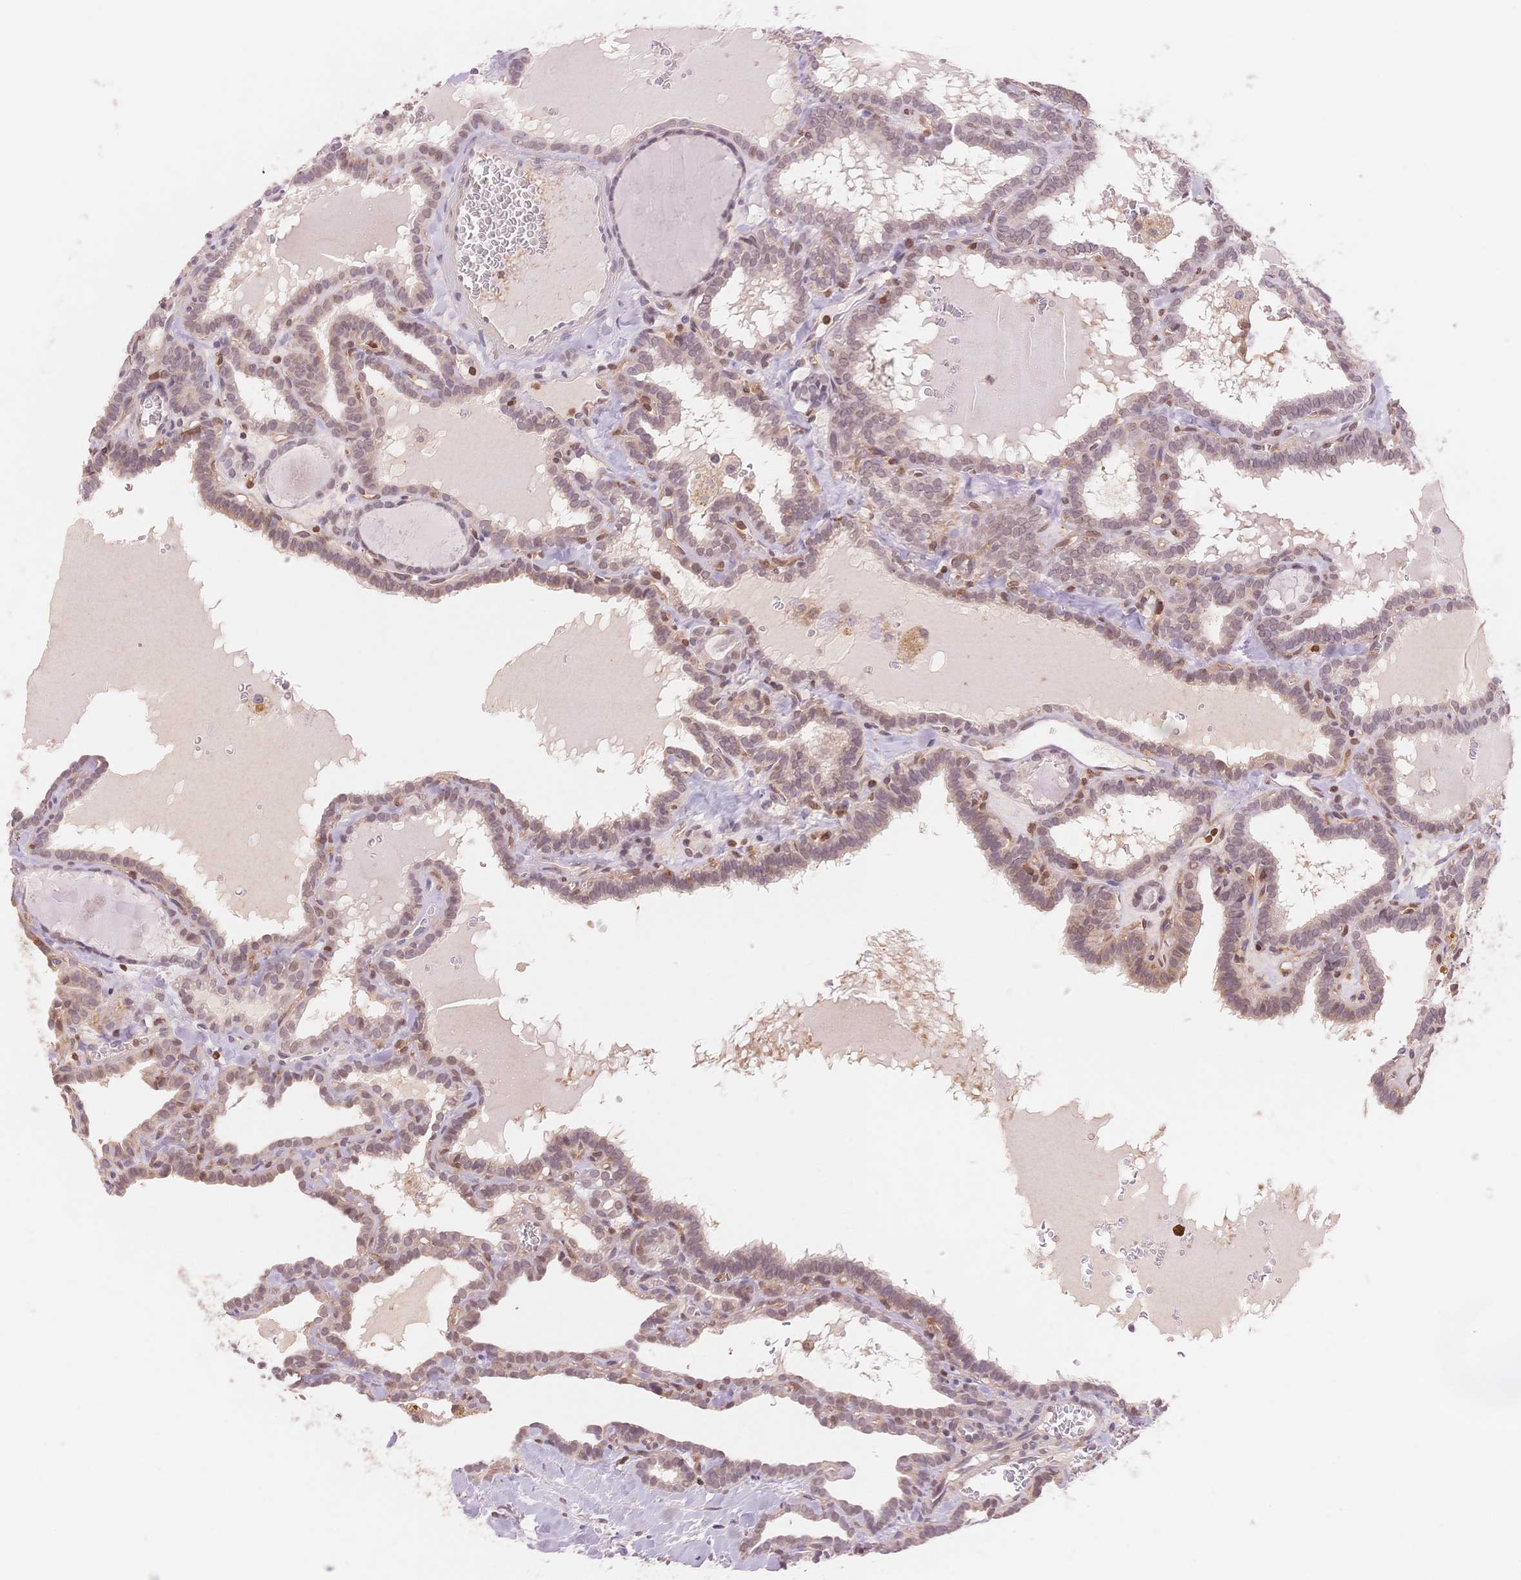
{"staining": {"intensity": "weak", "quantity": "25%-75%", "location": "cytoplasmic/membranous"}, "tissue": "thyroid cancer", "cell_type": "Tumor cells", "image_type": "cancer", "snomed": [{"axis": "morphology", "description": "Papillary adenocarcinoma, NOS"}, {"axis": "topography", "description": "Thyroid gland"}], "caption": "Protein staining by IHC demonstrates weak cytoplasmic/membranous staining in about 25%-75% of tumor cells in thyroid papillary adenocarcinoma. (Brightfield microscopy of DAB IHC at high magnification).", "gene": "STK39", "patient": {"sex": "female", "age": 39}}